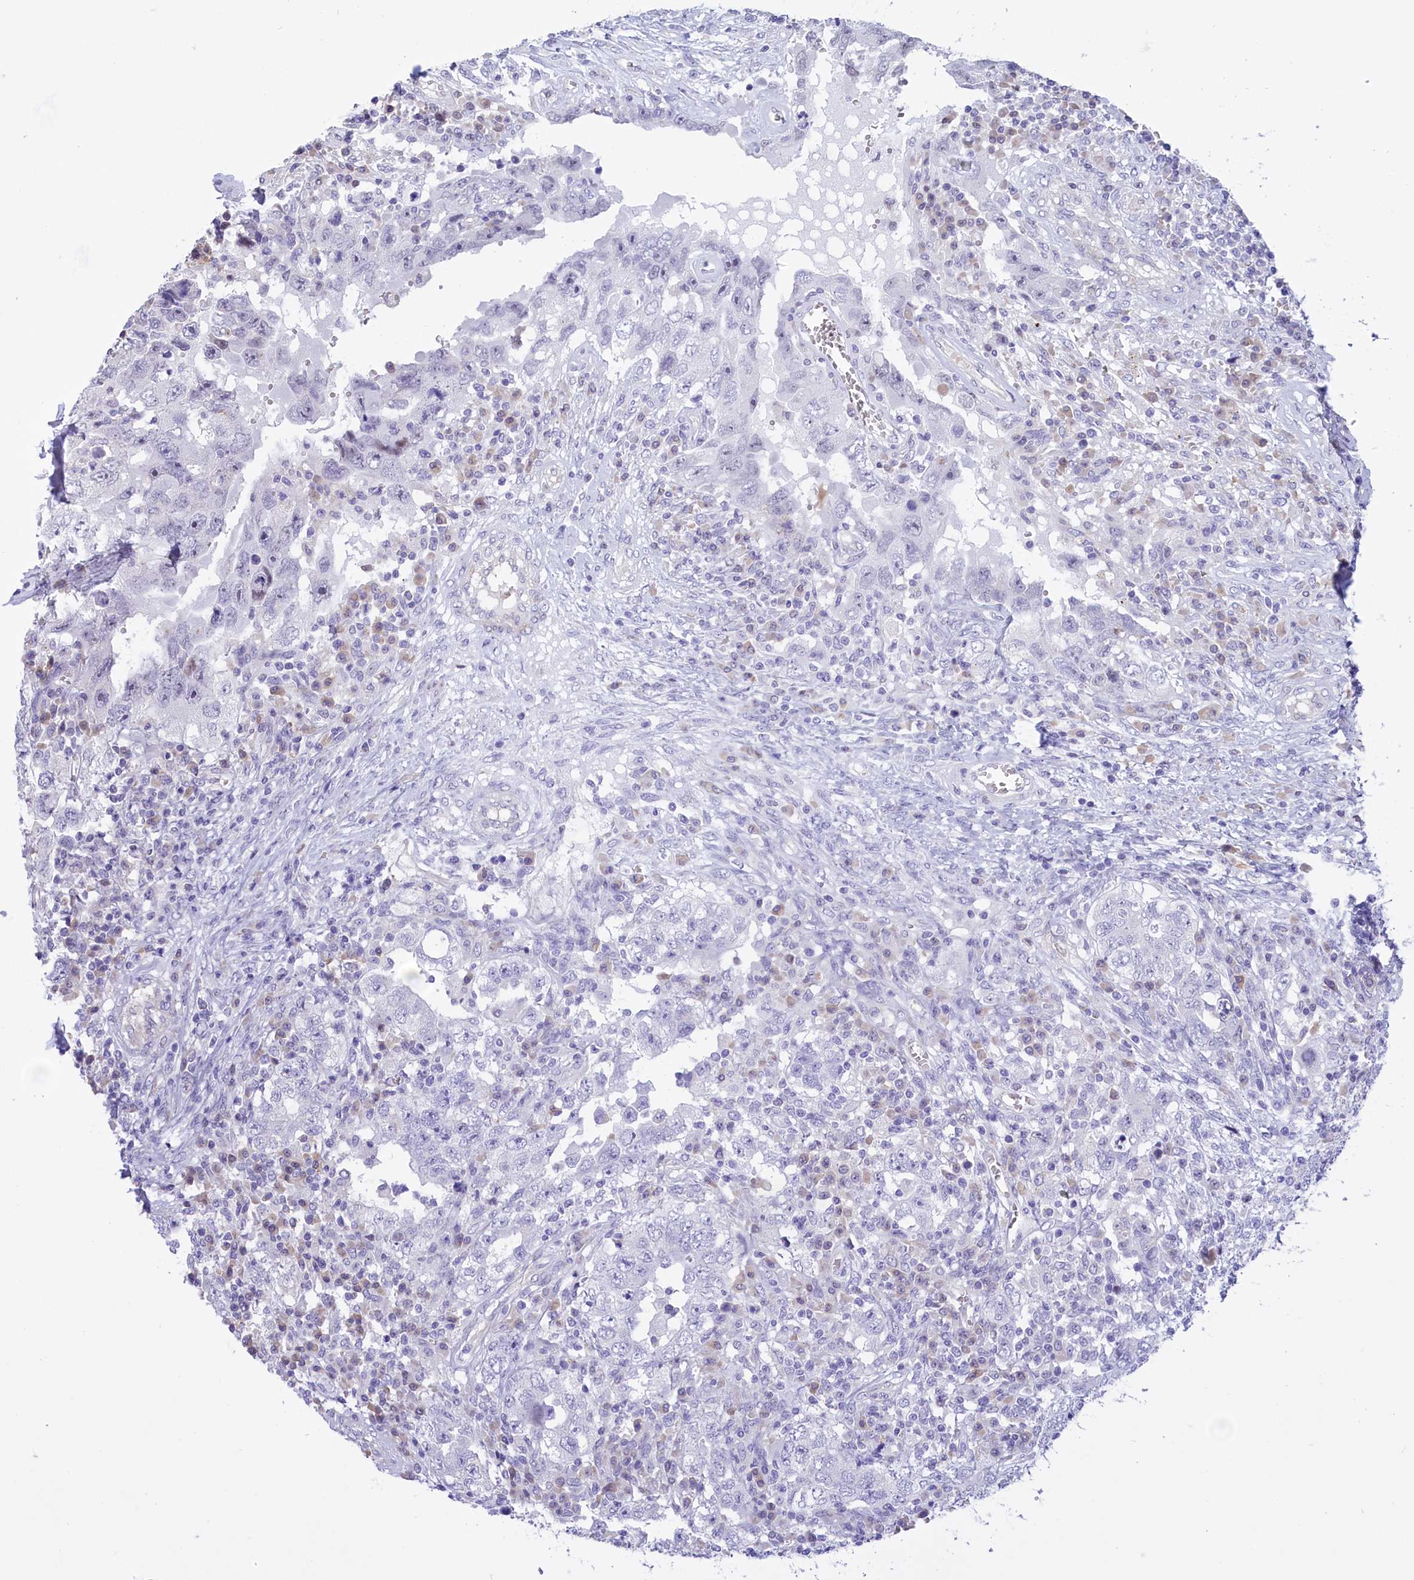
{"staining": {"intensity": "negative", "quantity": "none", "location": "none"}, "tissue": "testis cancer", "cell_type": "Tumor cells", "image_type": "cancer", "snomed": [{"axis": "morphology", "description": "Carcinoma, Embryonal, NOS"}, {"axis": "topography", "description": "Testis"}], "caption": "Immunohistochemistry histopathology image of neoplastic tissue: human testis embryonal carcinoma stained with DAB displays no significant protein expression in tumor cells. (DAB immunohistochemistry visualized using brightfield microscopy, high magnification).", "gene": "DCAF16", "patient": {"sex": "male", "age": 26}}